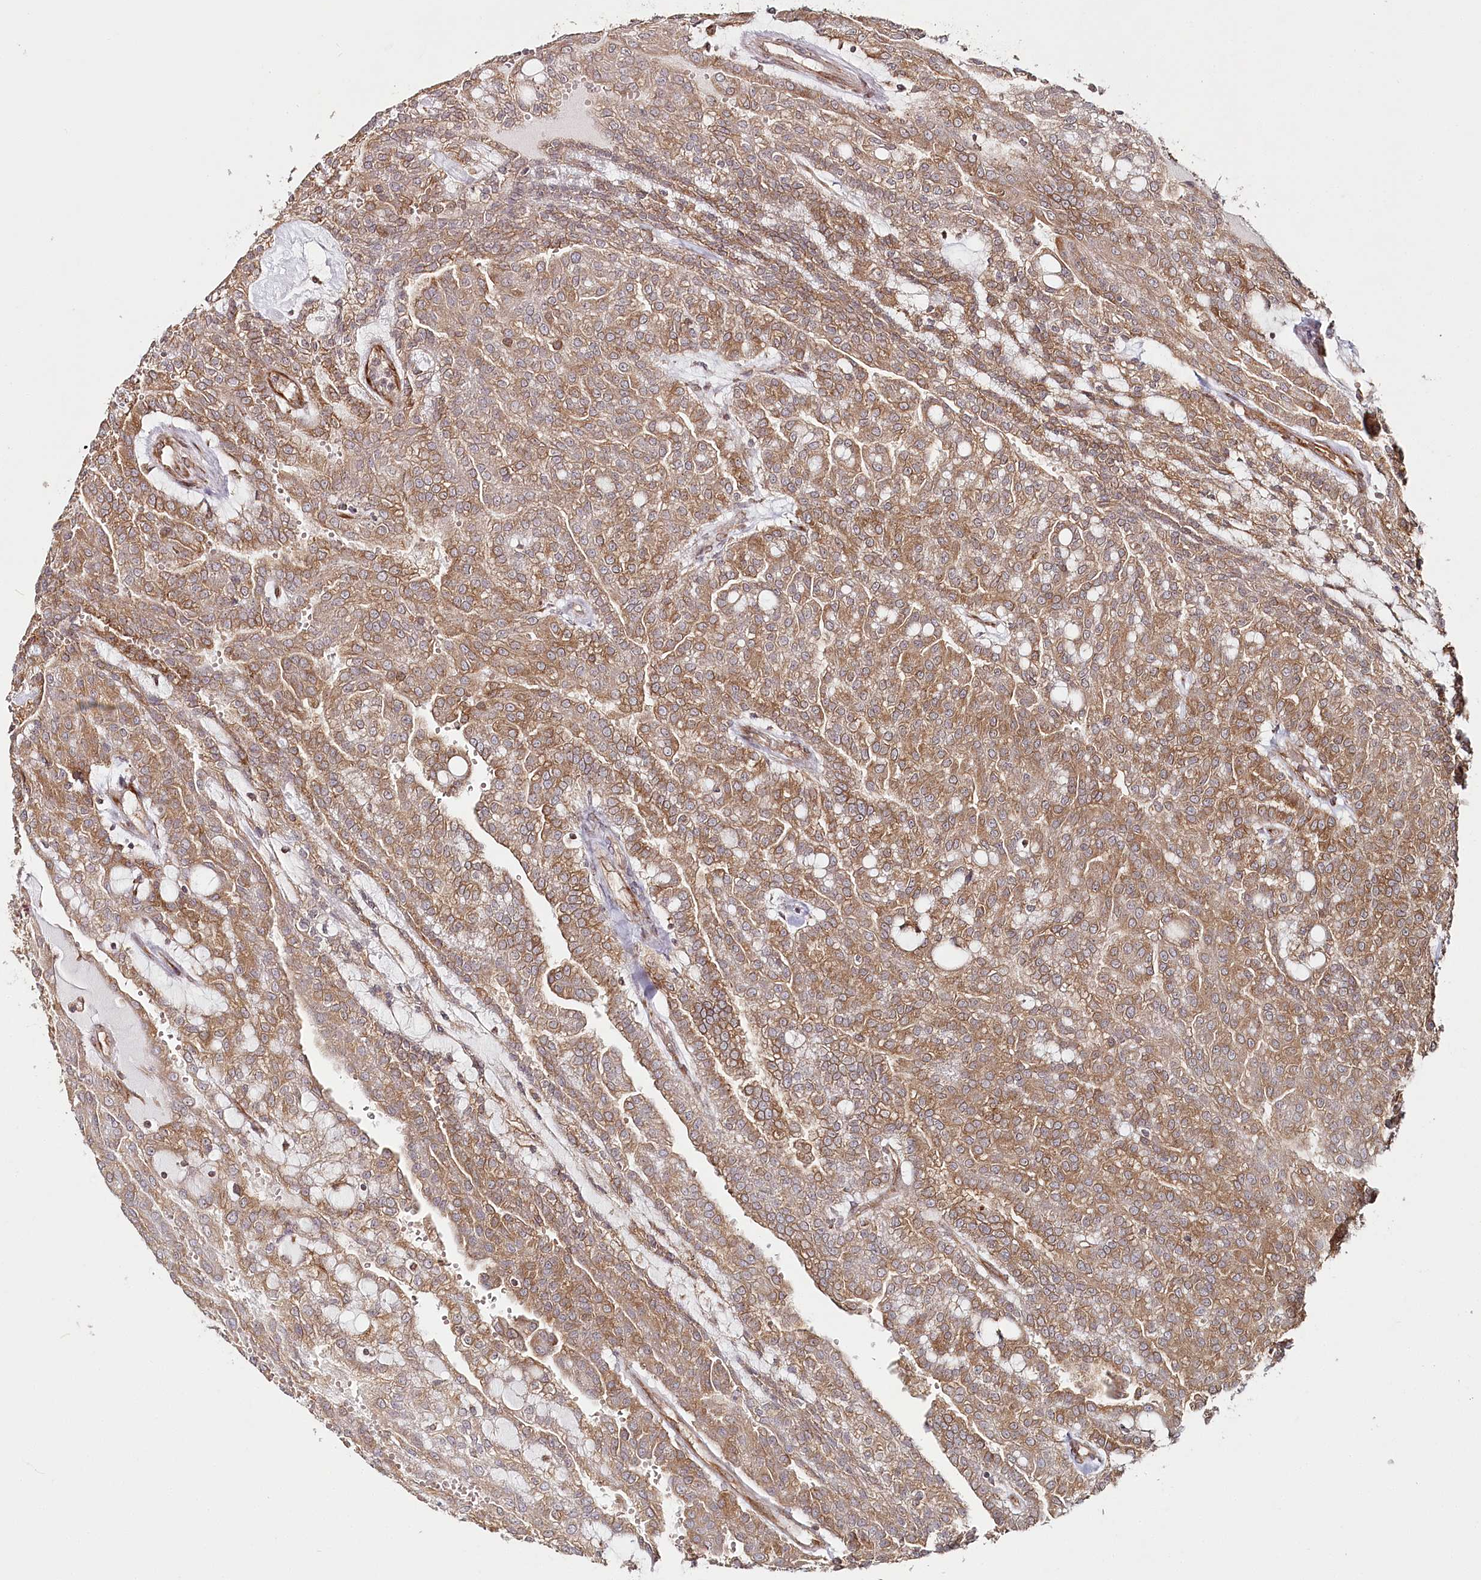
{"staining": {"intensity": "moderate", "quantity": ">75%", "location": "cytoplasmic/membranous"}, "tissue": "renal cancer", "cell_type": "Tumor cells", "image_type": "cancer", "snomed": [{"axis": "morphology", "description": "Adenocarcinoma, NOS"}, {"axis": "topography", "description": "Kidney"}], "caption": "Immunohistochemistry photomicrograph of neoplastic tissue: adenocarcinoma (renal) stained using IHC reveals medium levels of moderate protein expression localized specifically in the cytoplasmic/membranous of tumor cells, appearing as a cytoplasmic/membranous brown color.", "gene": "OTUD4", "patient": {"sex": "male", "age": 63}}